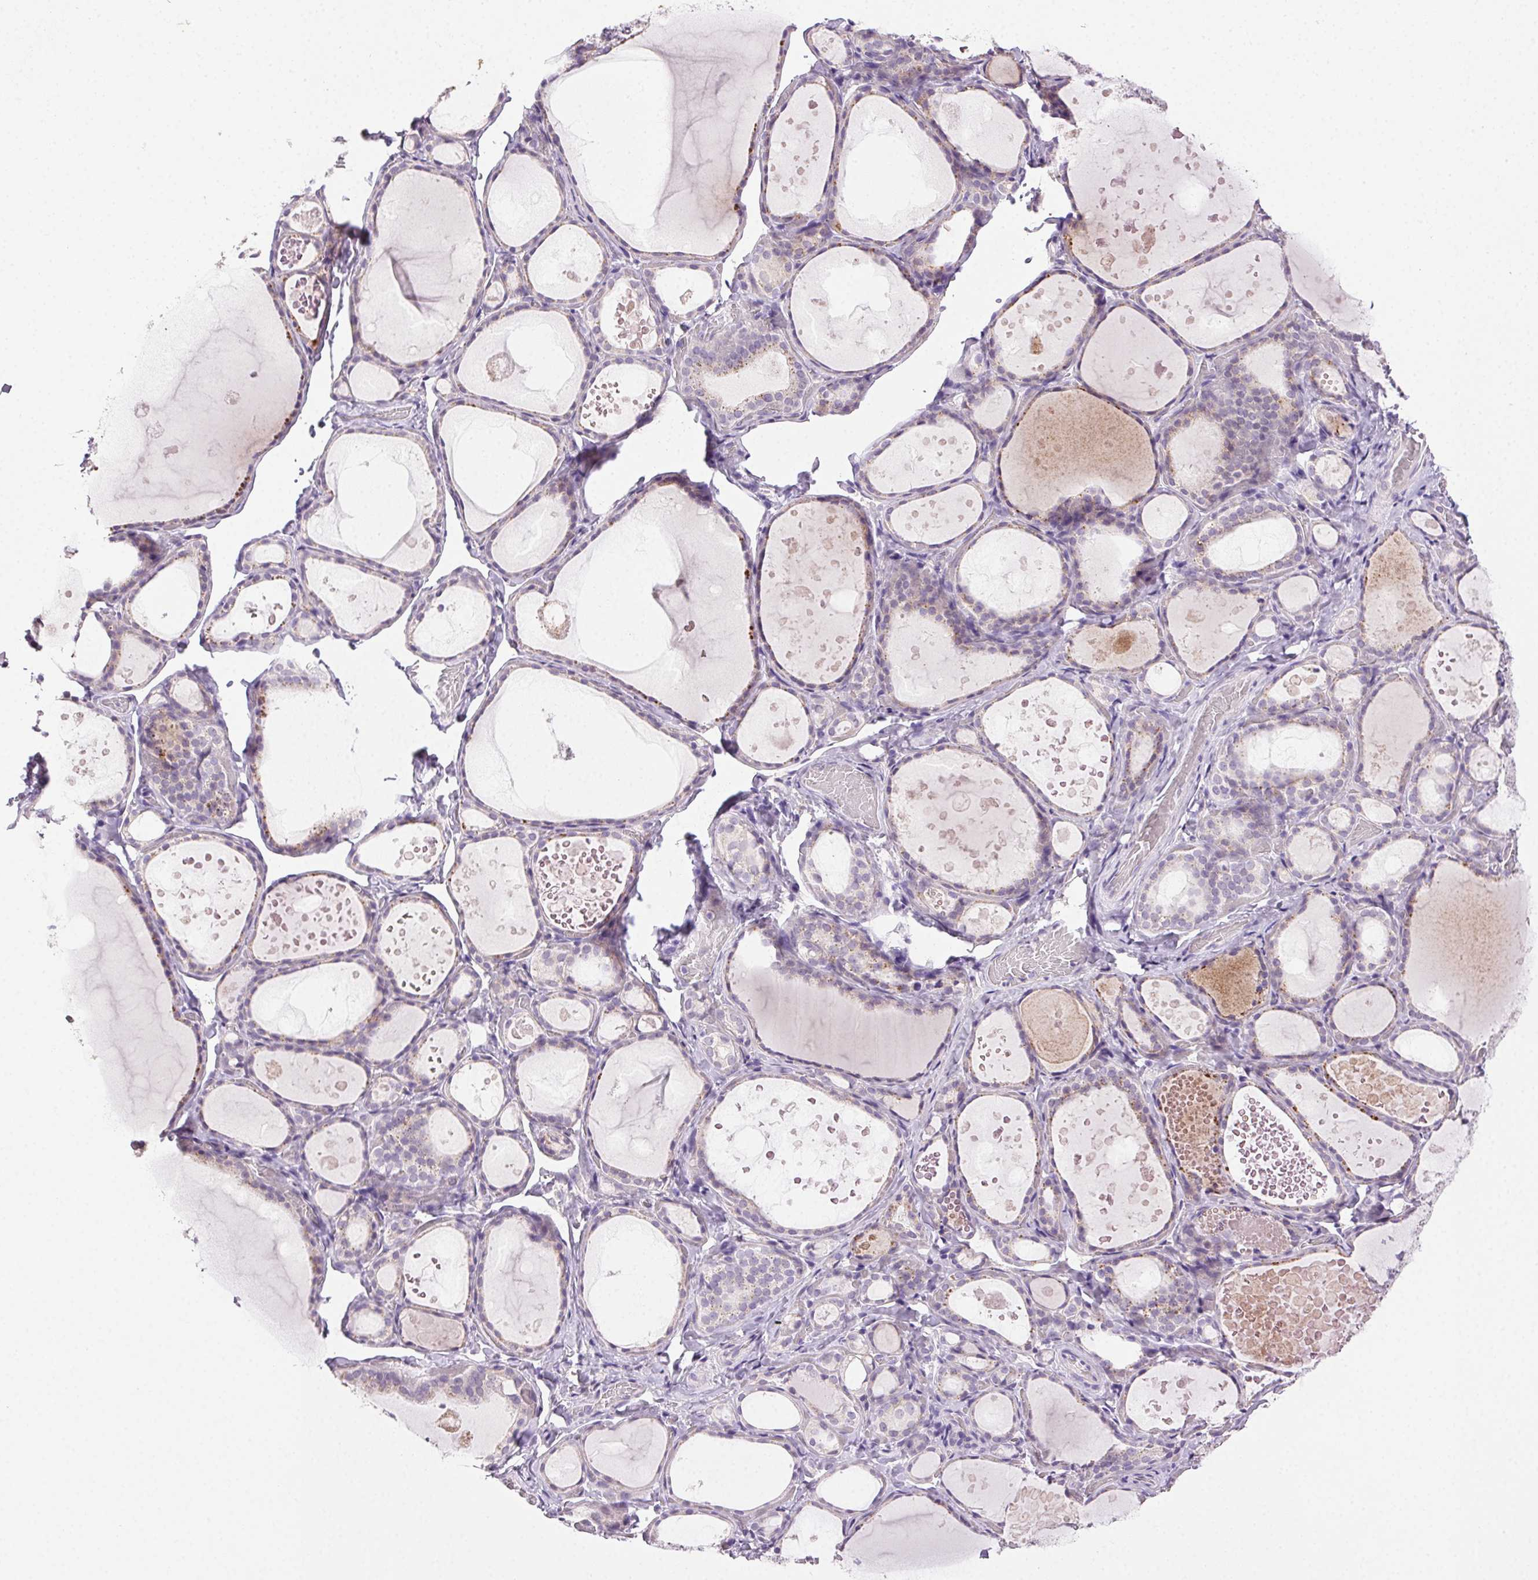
{"staining": {"intensity": "weak", "quantity": "<25%", "location": "cytoplasmic/membranous"}, "tissue": "thyroid gland", "cell_type": "Glandular cells", "image_type": "normal", "snomed": [{"axis": "morphology", "description": "Normal tissue, NOS"}, {"axis": "topography", "description": "Thyroid gland"}], "caption": "The immunohistochemistry photomicrograph has no significant positivity in glandular cells of thyroid gland. (DAB (3,3'-diaminobenzidine) IHC with hematoxylin counter stain).", "gene": "AKAP5", "patient": {"sex": "female", "age": 56}}